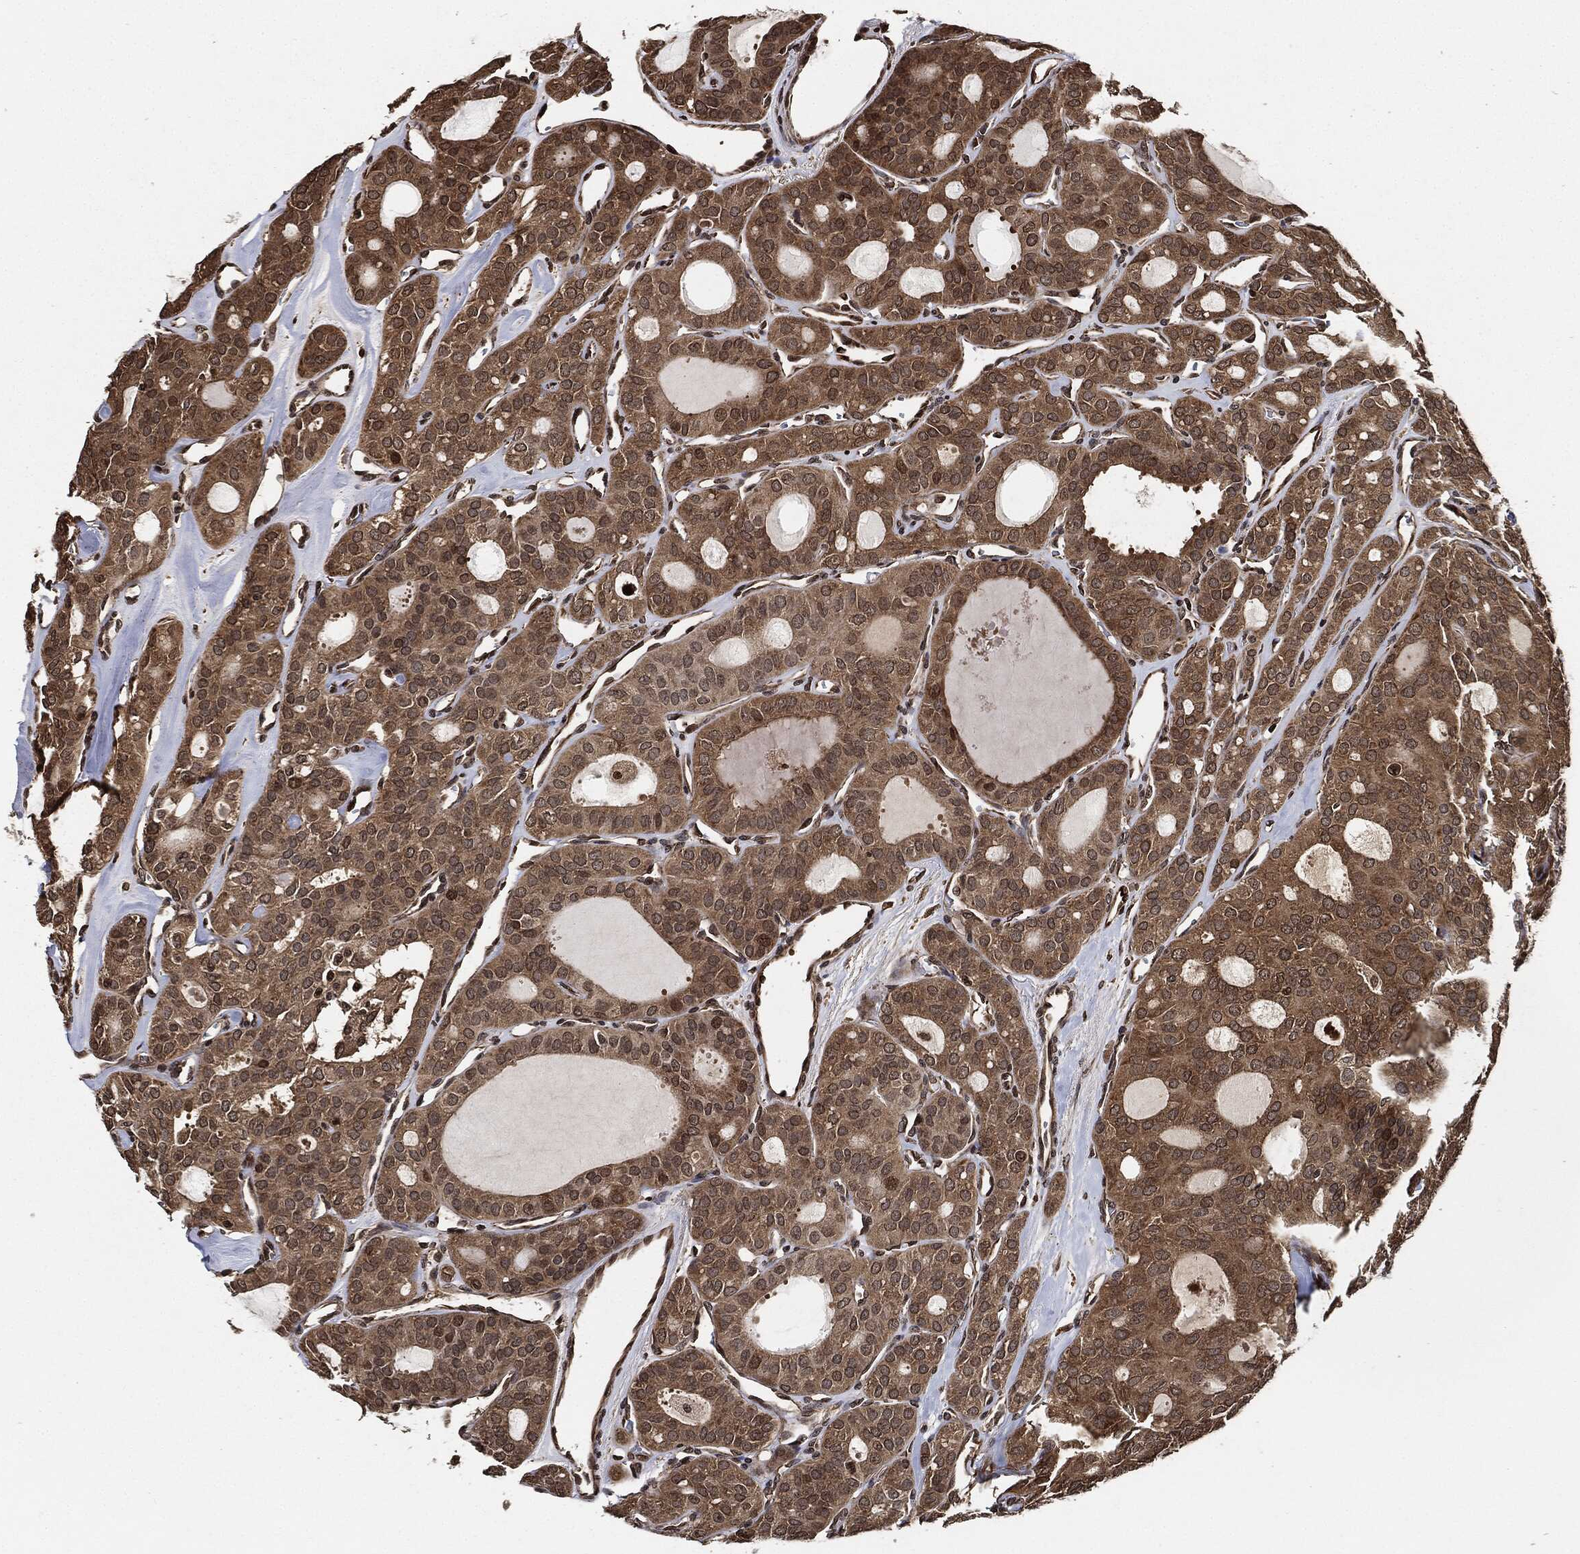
{"staining": {"intensity": "weak", "quantity": ">75%", "location": "cytoplasmic/membranous"}, "tissue": "thyroid cancer", "cell_type": "Tumor cells", "image_type": "cancer", "snomed": [{"axis": "morphology", "description": "Follicular adenoma carcinoma, NOS"}, {"axis": "topography", "description": "Thyroid gland"}], "caption": "Protein expression analysis of human thyroid follicular adenoma carcinoma reveals weak cytoplasmic/membranous expression in approximately >75% of tumor cells. (DAB (3,3'-diaminobenzidine) IHC with brightfield microscopy, high magnification).", "gene": "PDK1", "patient": {"sex": "male", "age": 75}}